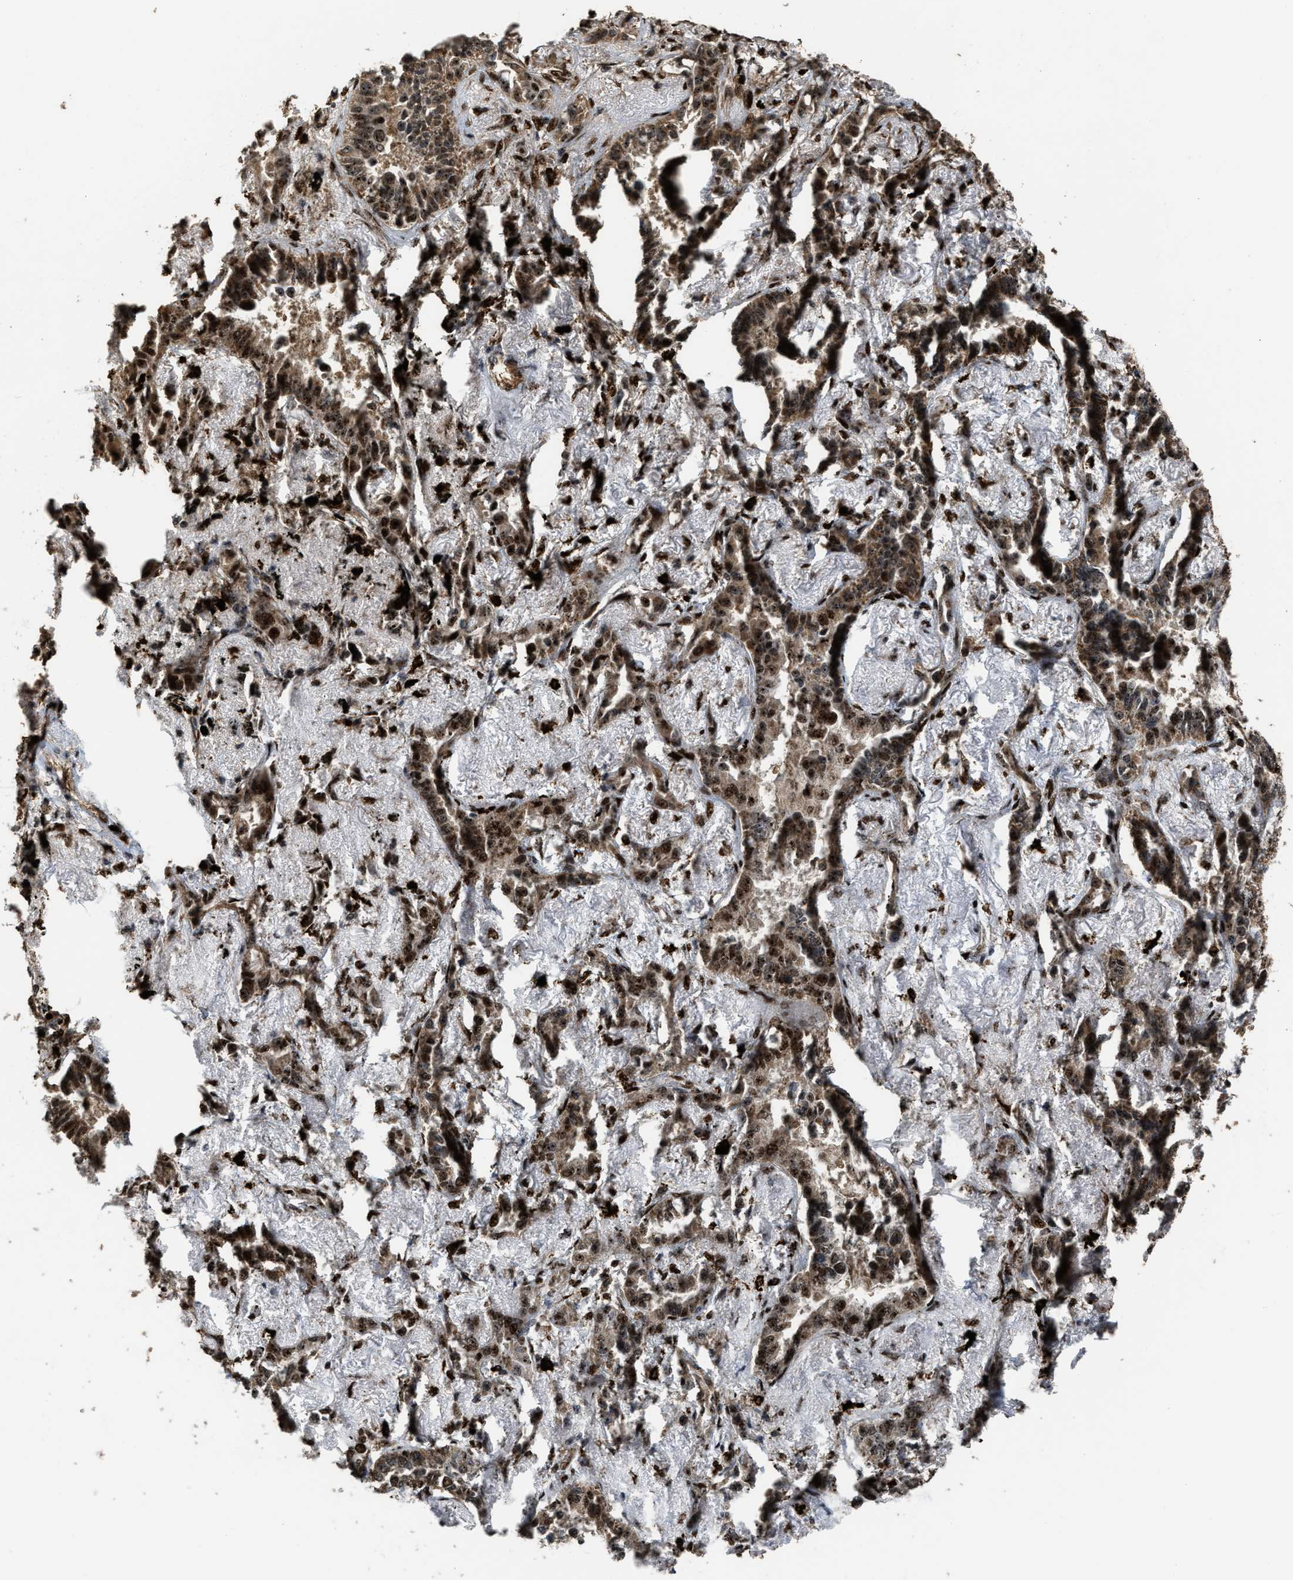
{"staining": {"intensity": "moderate", "quantity": ">75%", "location": "nuclear"}, "tissue": "lung cancer", "cell_type": "Tumor cells", "image_type": "cancer", "snomed": [{"axis": "morphology", "description": "Adenocarcinoma, NOS"}, {"axis": "topography", "description": "Lung"}], "caption": "Immunohistochemistry (IHC) (DAB) staining of human adenocarcinoma (lung) displays moderate nuclear protein expression in about >75% of tumor cells.", "gene": "ZNF687", "patient": {"sex": "male", "age": 59}}